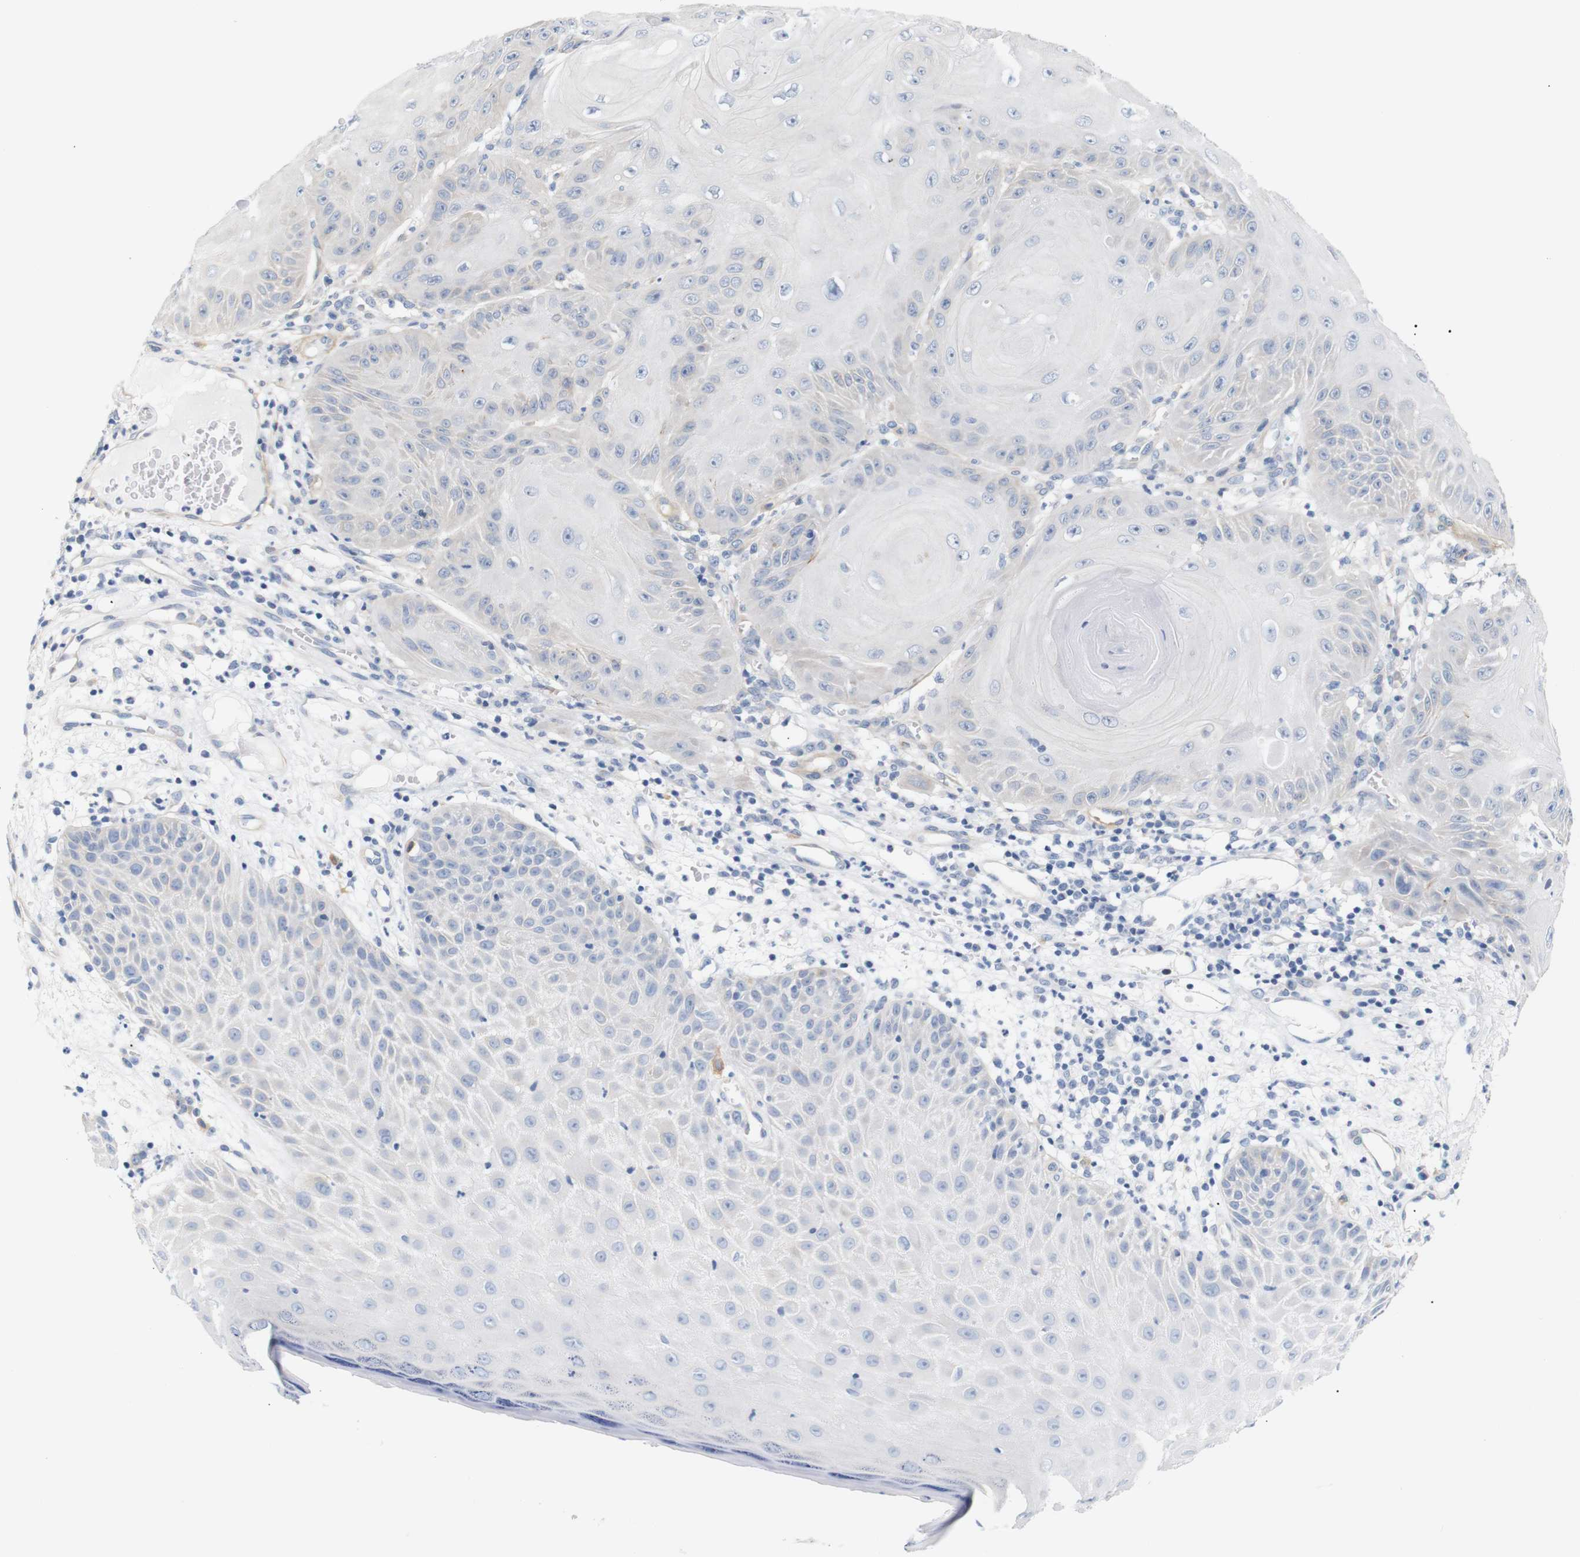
{"staining": {"intensity": "negative", "quantity": "none", "location": "none"}, "tissue": "skin cancer", "cell_type": "Tumor cells", "image_type": "cancer", "snomed": [{"axis": "morphology", "description": "Squamous cell carcinoma, NOS"}, {"axis": "topography", "description": "Skin"}], "caption": "Skin cancer (squamous cell carcinoma) stained for a protein using IHC shows no positivity tumor cells.", "gene": "STMN3", "patient": {"sex": "female", "age": 78}}